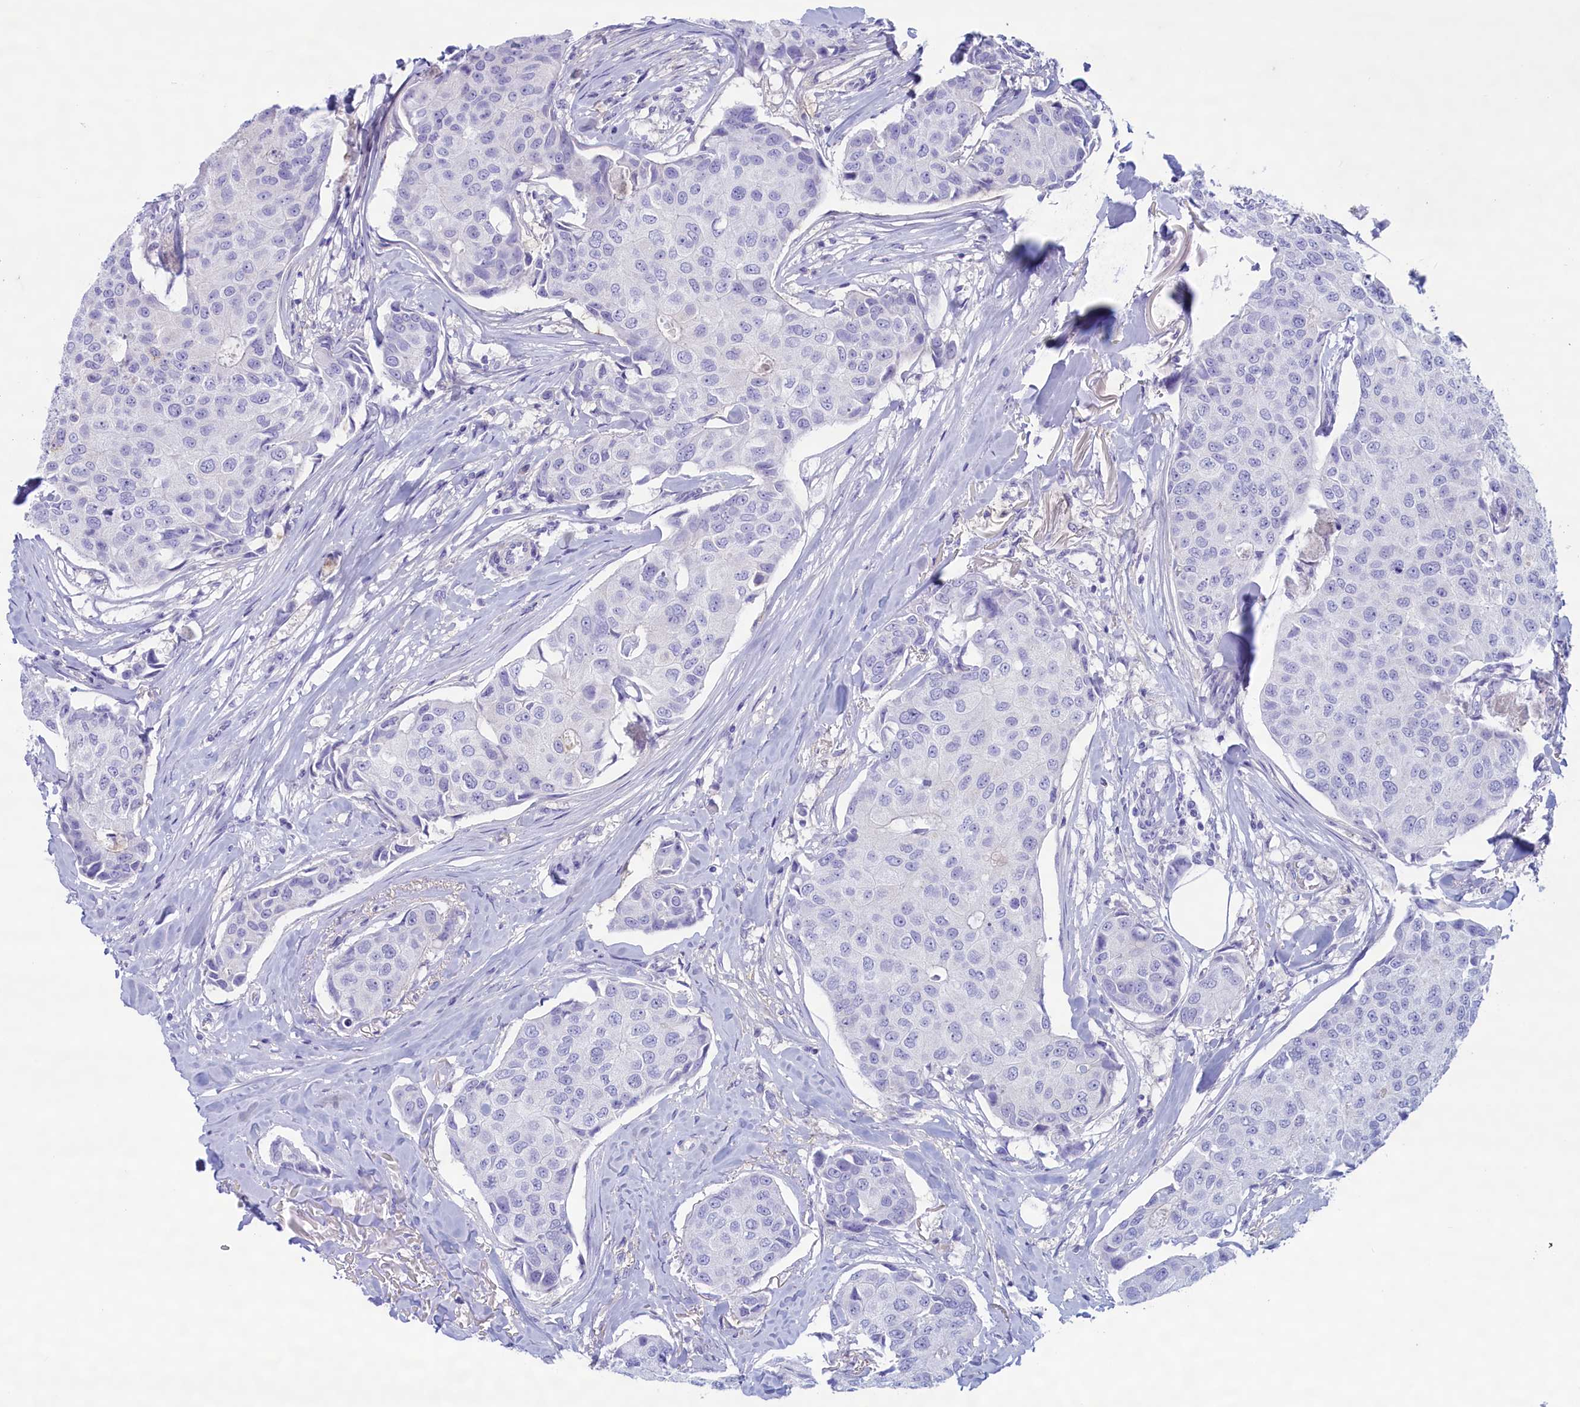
{"staining": {"intensity": "negative", "quantity": "none", "location": "none"}, "tissue": "breast cancer", "cell_type": "Tumor cells", "image_type": "cancer", "snomed": [{"axis": "morphology", "description": "Duct carcinoma"}, {"axis": "topography", "description": "Breast"}], "caption": "Immunohistochemistry (IHC) photomicrograph of neoplastic tissue: breast cancer (infiltrating ductal carcinoma) stained with DAB (3,3'-diaminobenzidine) demonstrates no significant protein positivity in tumor cells.", "gene": "MPV17L2", "patient": {"sex": "female", "age": 80}}